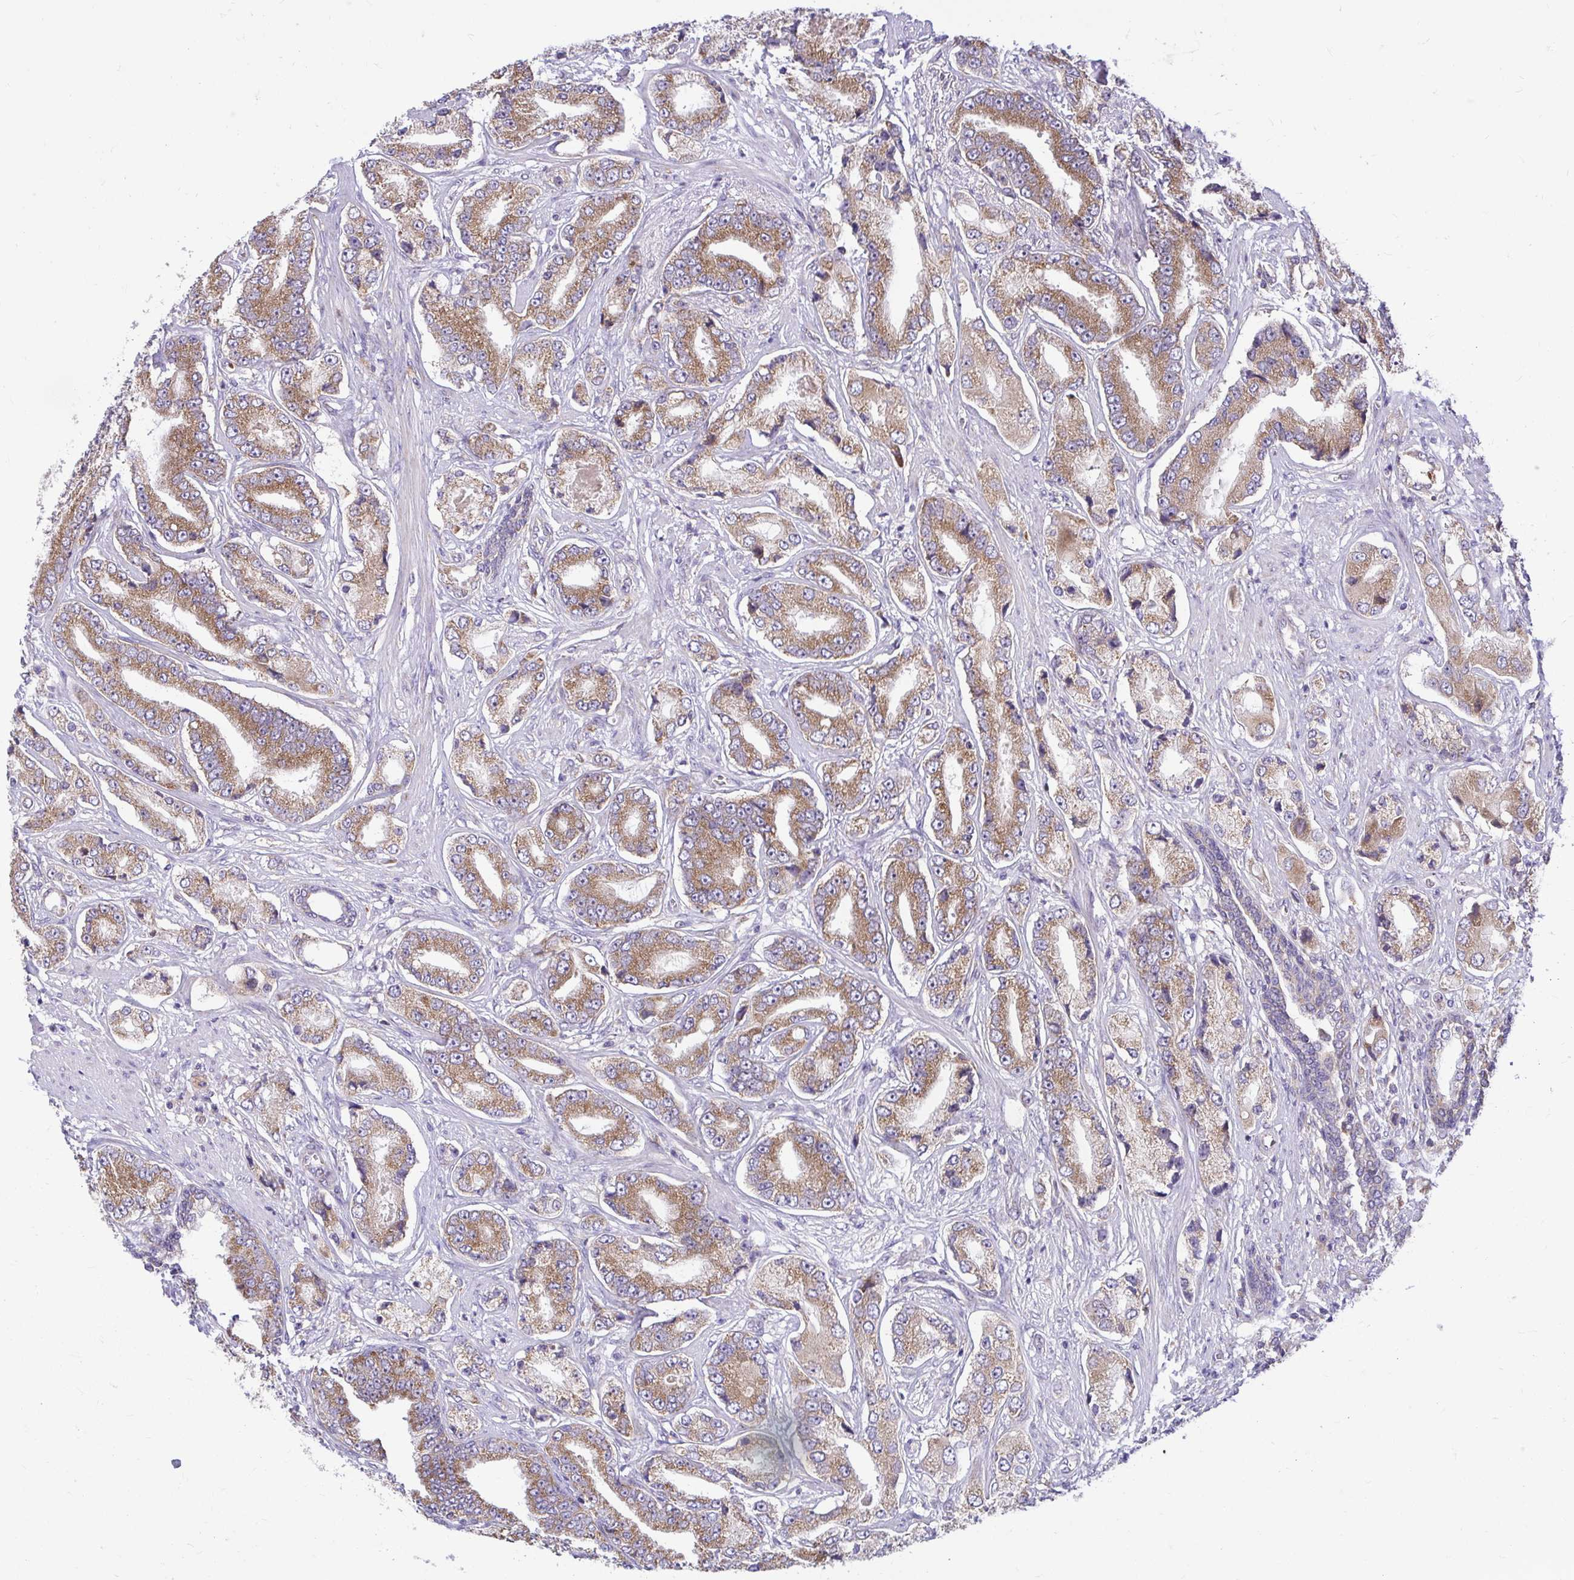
{"staining": {"intensity": "moderate", "quantity": ">75%", "location": "cytoplasmic/membranous"}, "tissue": "prostate cancer", "cell_type": "Tumor cells", "image_type": "cancer", "snomed": [{"axis": "morphology", "description": "Adenocarcinoma, High grade"}, {"axis": "topography", "description": "Prostate and seminal vesicle, NOS"}], "caption": "Protein staining exhibits moderate cytoplasmic/membranous expression in about >75% of tumor cells in prostate cancer (adenocarcinoma (high-grade)).", "gene": "VTI1B", "patient": {"sex": "male", "age": 61}}